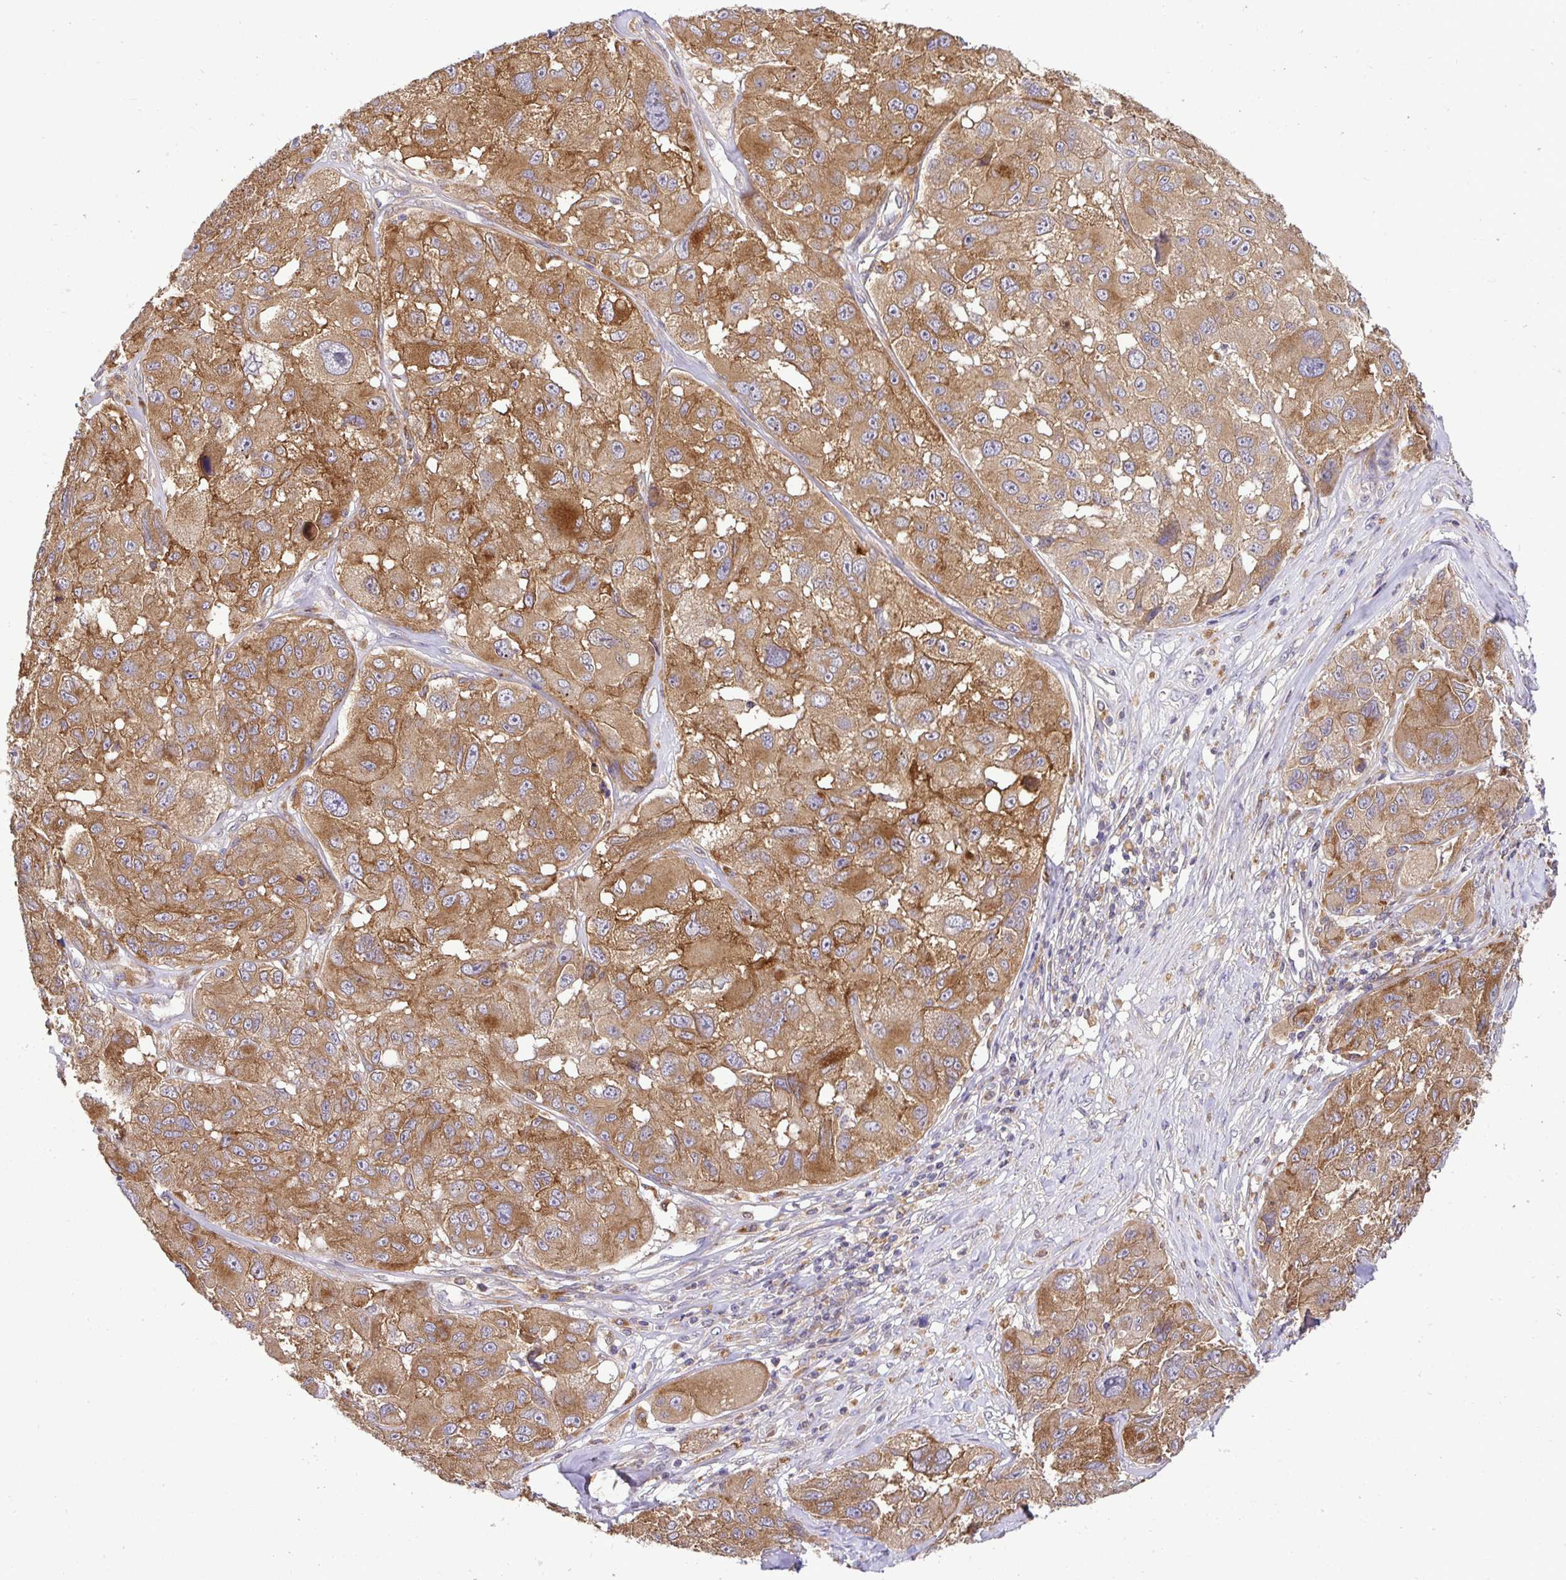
{"staining": {"intensity": "moderate", "quantity": ">75%", "location": "cytoplasmic/membranous"}, "tissue": "melanoma", "cell_type": "Tumor cells", "image_type": "cancer", "snomed": [{"axis": "morphology", "description": "Malignant melanoma, NOS"}, {"axis": "topography", "description": "Skin"}], "caption": "Immunohistochemical staining of human melanoma shows medium levels of moderate cytoplasmic/membranous staining in approximately >75% of tumor cells.", "gene": "ATP6V1F", "patient": {"sex": "female", "age": 66}}